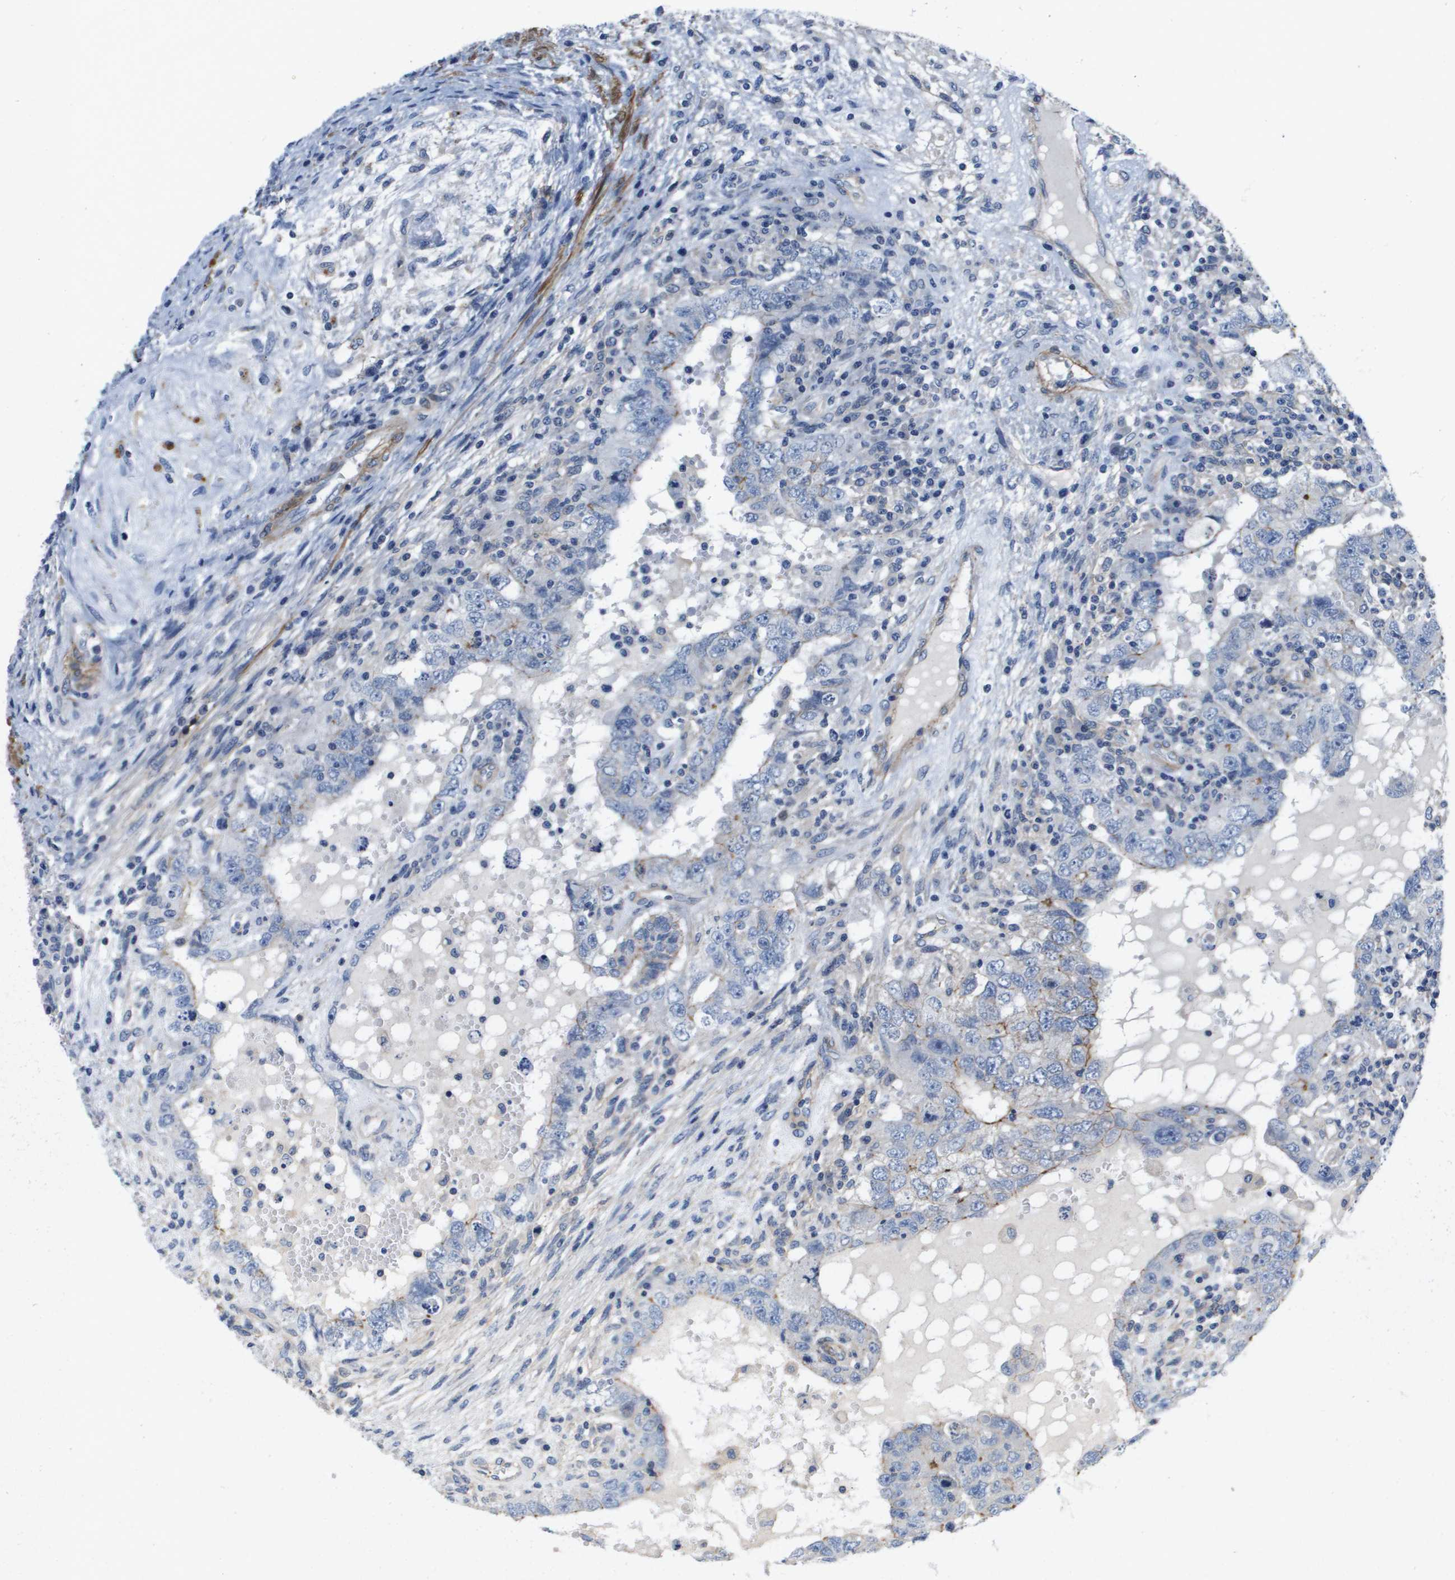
{"staining": {"intensity": "negative", "quantity": "none", "location": "none"}, "tissue": "testis cancer", "cell_type": "Tumor cells", "image_type": "cancer", "snomed": [{"axis": "morphology", "description": "Carcinoma, Embryonal, NOS"}, {"axis": "topography", "description": "Testis"}], "caption": "The immunohistochemistry (IHC) micrograph has no significant staining in tumor cells of testis embryonal carcinoma tissue.", "gene": "LPP", "patient": {"sex": "male", "age": 26}}